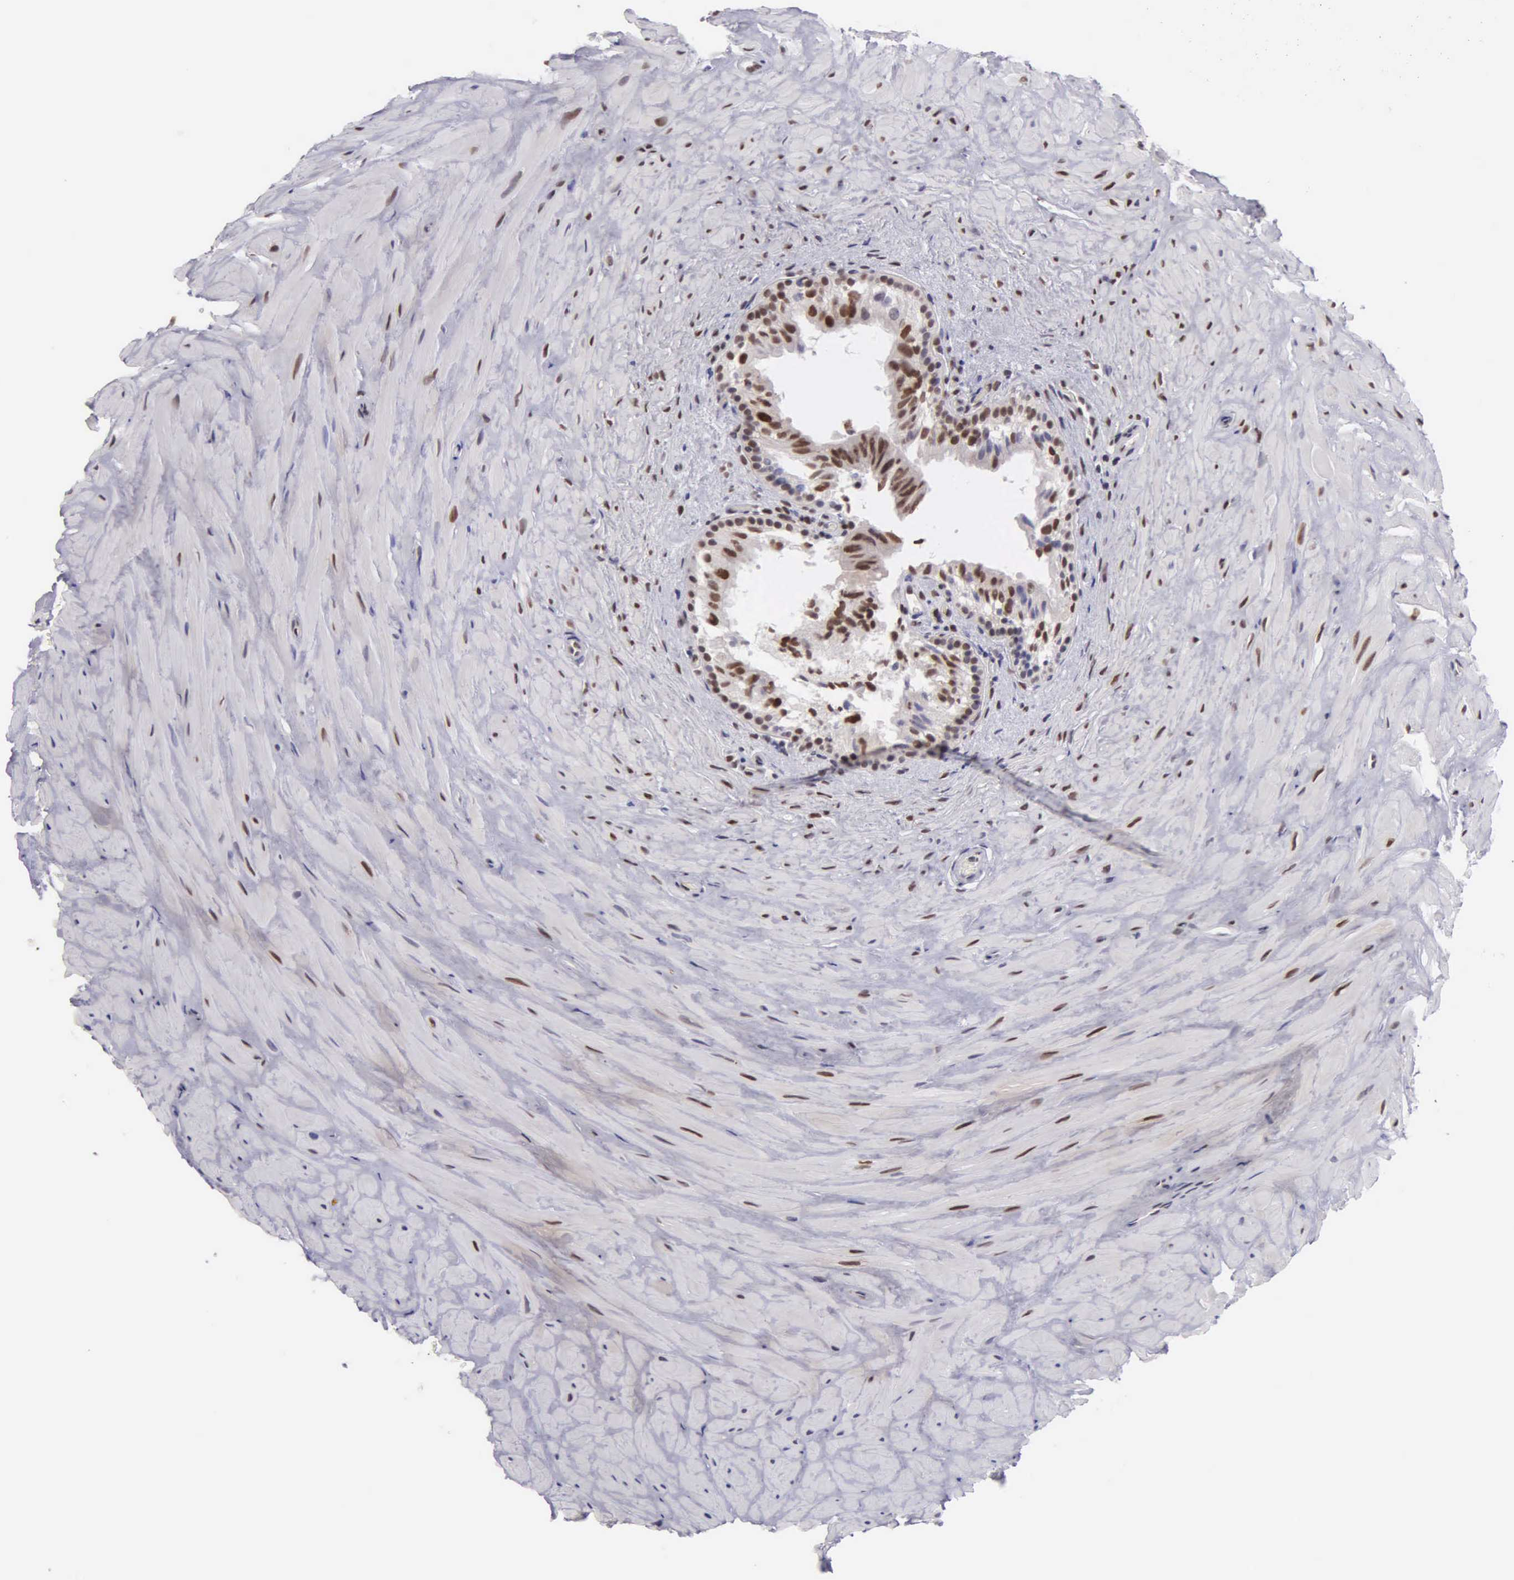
{"staining": {"intensity": "strong", "quantity": ">75%", "location": "nuclear"}, "tissue": "epididymis", "cell_type": "Glandular cells", "image_type": "normal", "snomed": [{"axis": "morphology", "description": "Normal tissue, NOS"}, {"axis": "topography", "description": "Epididymis"}], "caption": "Immunohistochemical staining of unremarkable epididymis demonstrates strong nuclear protein positivity in approximately >75% of glandular cells.", "gene": "UBR7", "patient": {"sex": "male", "age": 35}}